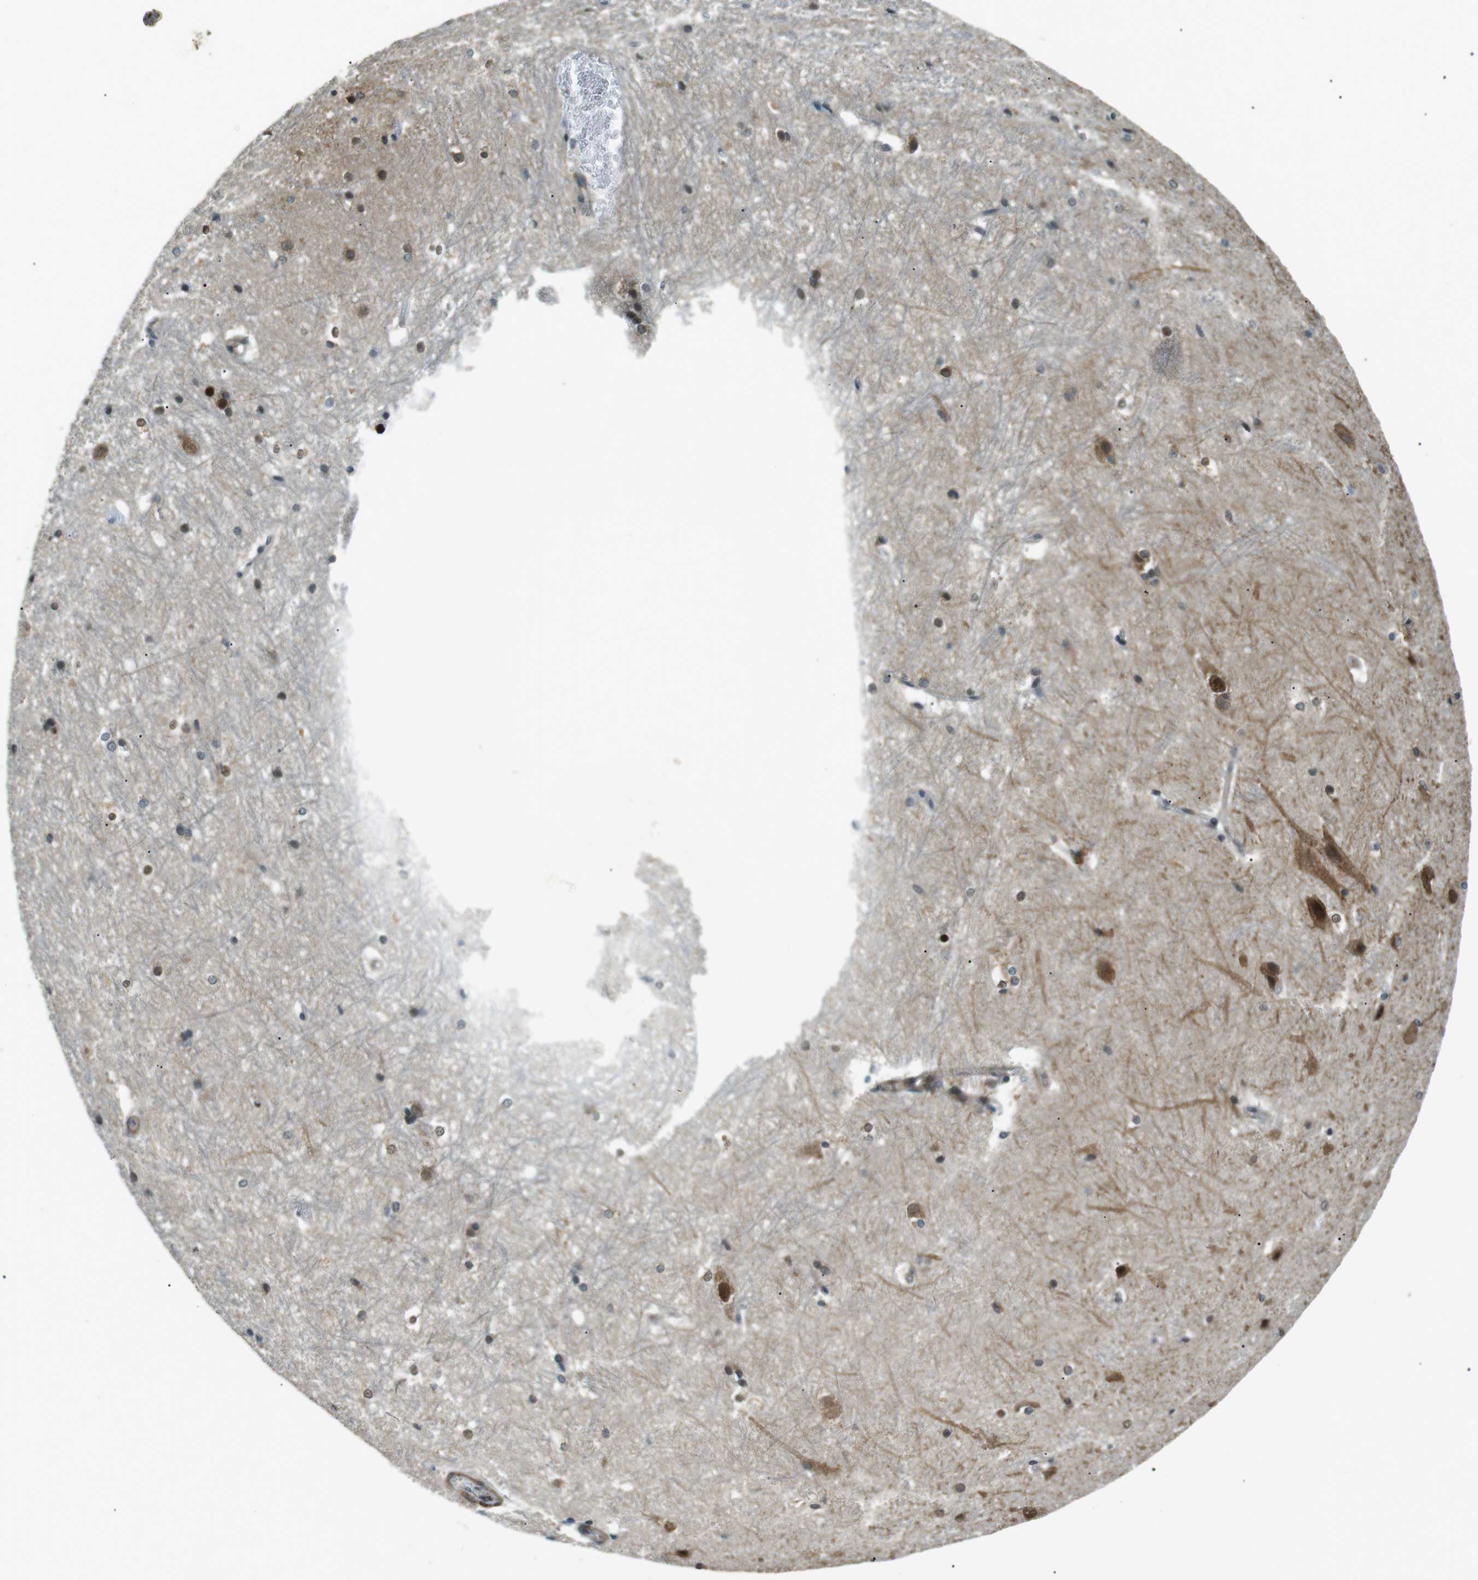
{"staining": {"intensity": "strong", "quantity": "25%-75%", "location": "nuclear"}, "tissue": "hippocampus", "cell_type": "Glial cells", "image_type": "normal", "snomed": [{"axis": "morphology", "description": "Normal tissue, NOS"}, {"axis": "topography", "description": "Hippocampus"}], "caption": "Immunohistochemical staining of benign hippocampus exhibits strong nuclear protein positivity in about 25%-75% of glial cells. Nuclei are stained in blue.", "gene": "TMEM74", "patient": {"sex": "female", "age": 19}}